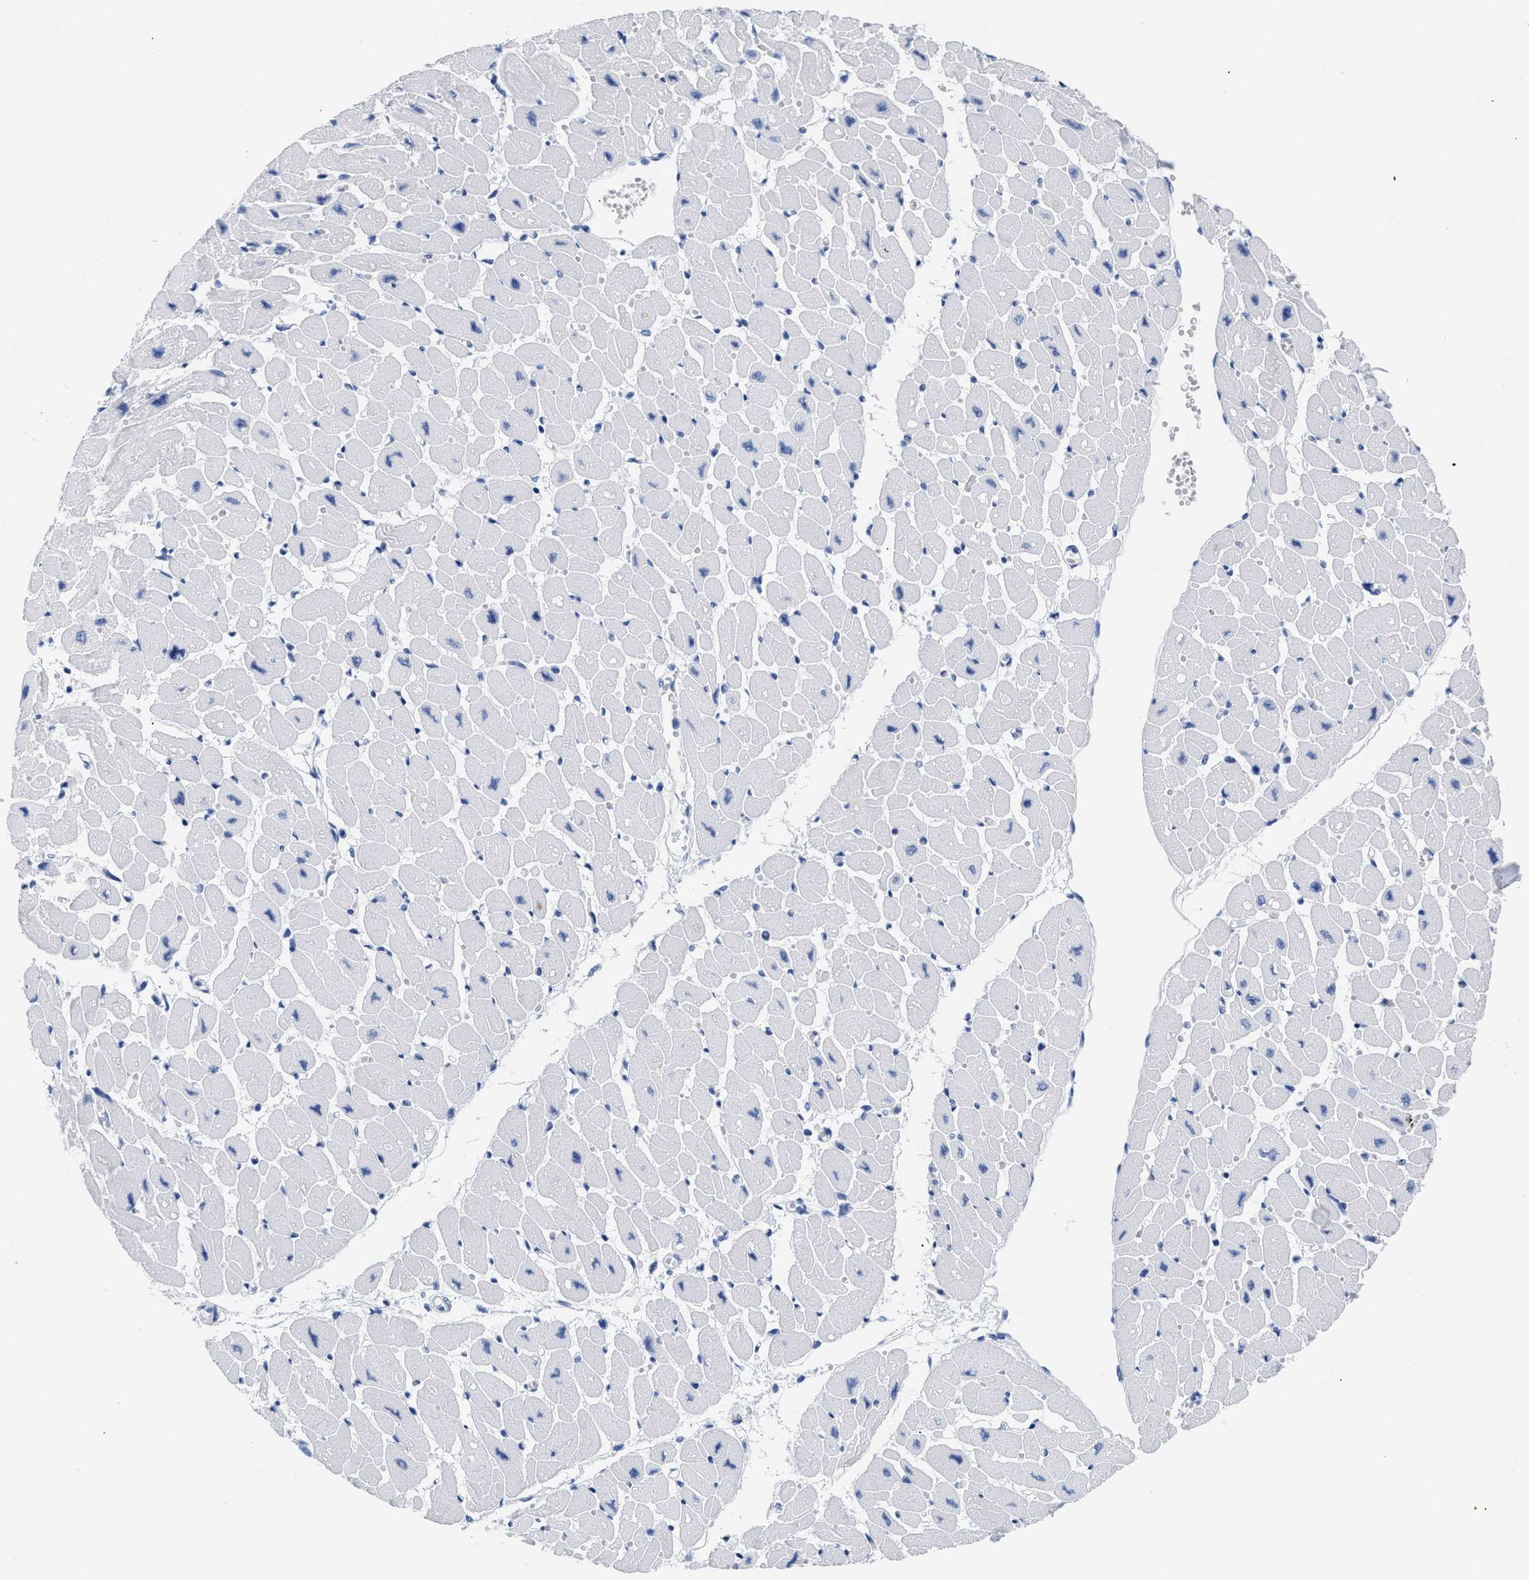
{"staining": {"intensity": "negative", "quantity": "none", "location": "none"}, "tissue": "heart muscle", "cell_type": "Cardiomyocytes", "image_type": "normal", "snomed": [{"axis": "morphology", "description": "Normal tissue, NOS"}, {"axis": "topography", "description": "Heart"}], "caption": "IHC micrograph of normal human heart muscle stained for a protein (brown), which shows no positivity in cardiomyocytes.", "gene": "DUSP26", "patient": {"sex": "female", "age": 54}}